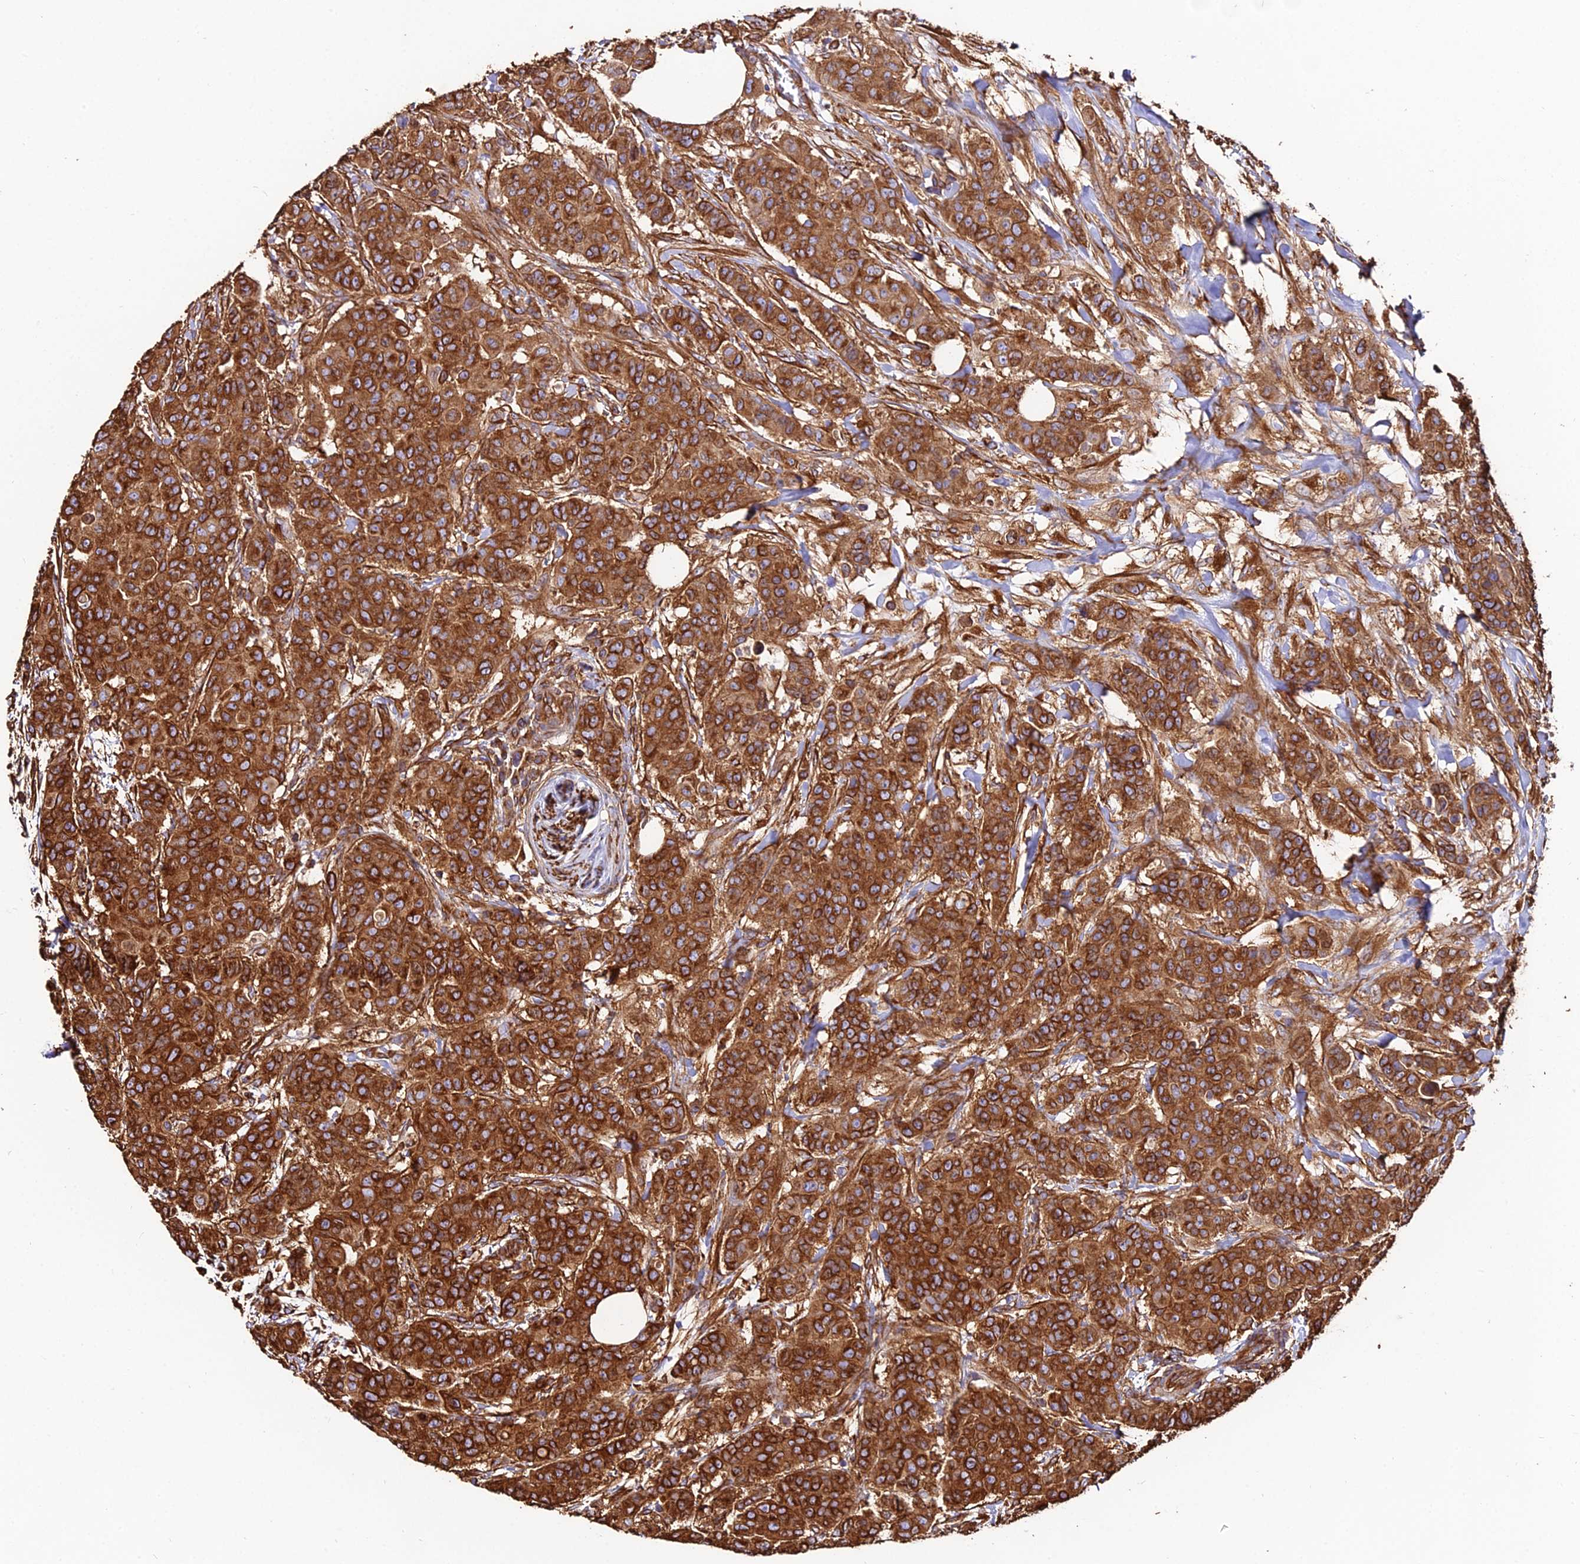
{"staining": {"intensity": "strong", "quantity": ">75%", "location": "cytoplasmic/membranous"}, "tissue": "breast cancer", "cell_type": "Tumor cells", "image_type": "cancer", "snomed": [{"axis": "morphology", "description": "Duct carcinoma"}, {"axis": "topography", "description": "Breast"}], "caption": "Immunohistochemical staining of human invasive ductal carcinoma (breast) displays high levels of strong cytoplasmic/membranous protein positivity in approximately >75% of tumor cells.", "gene": "TUBA3D", "patient": {"sex": "female", "age": 40}}